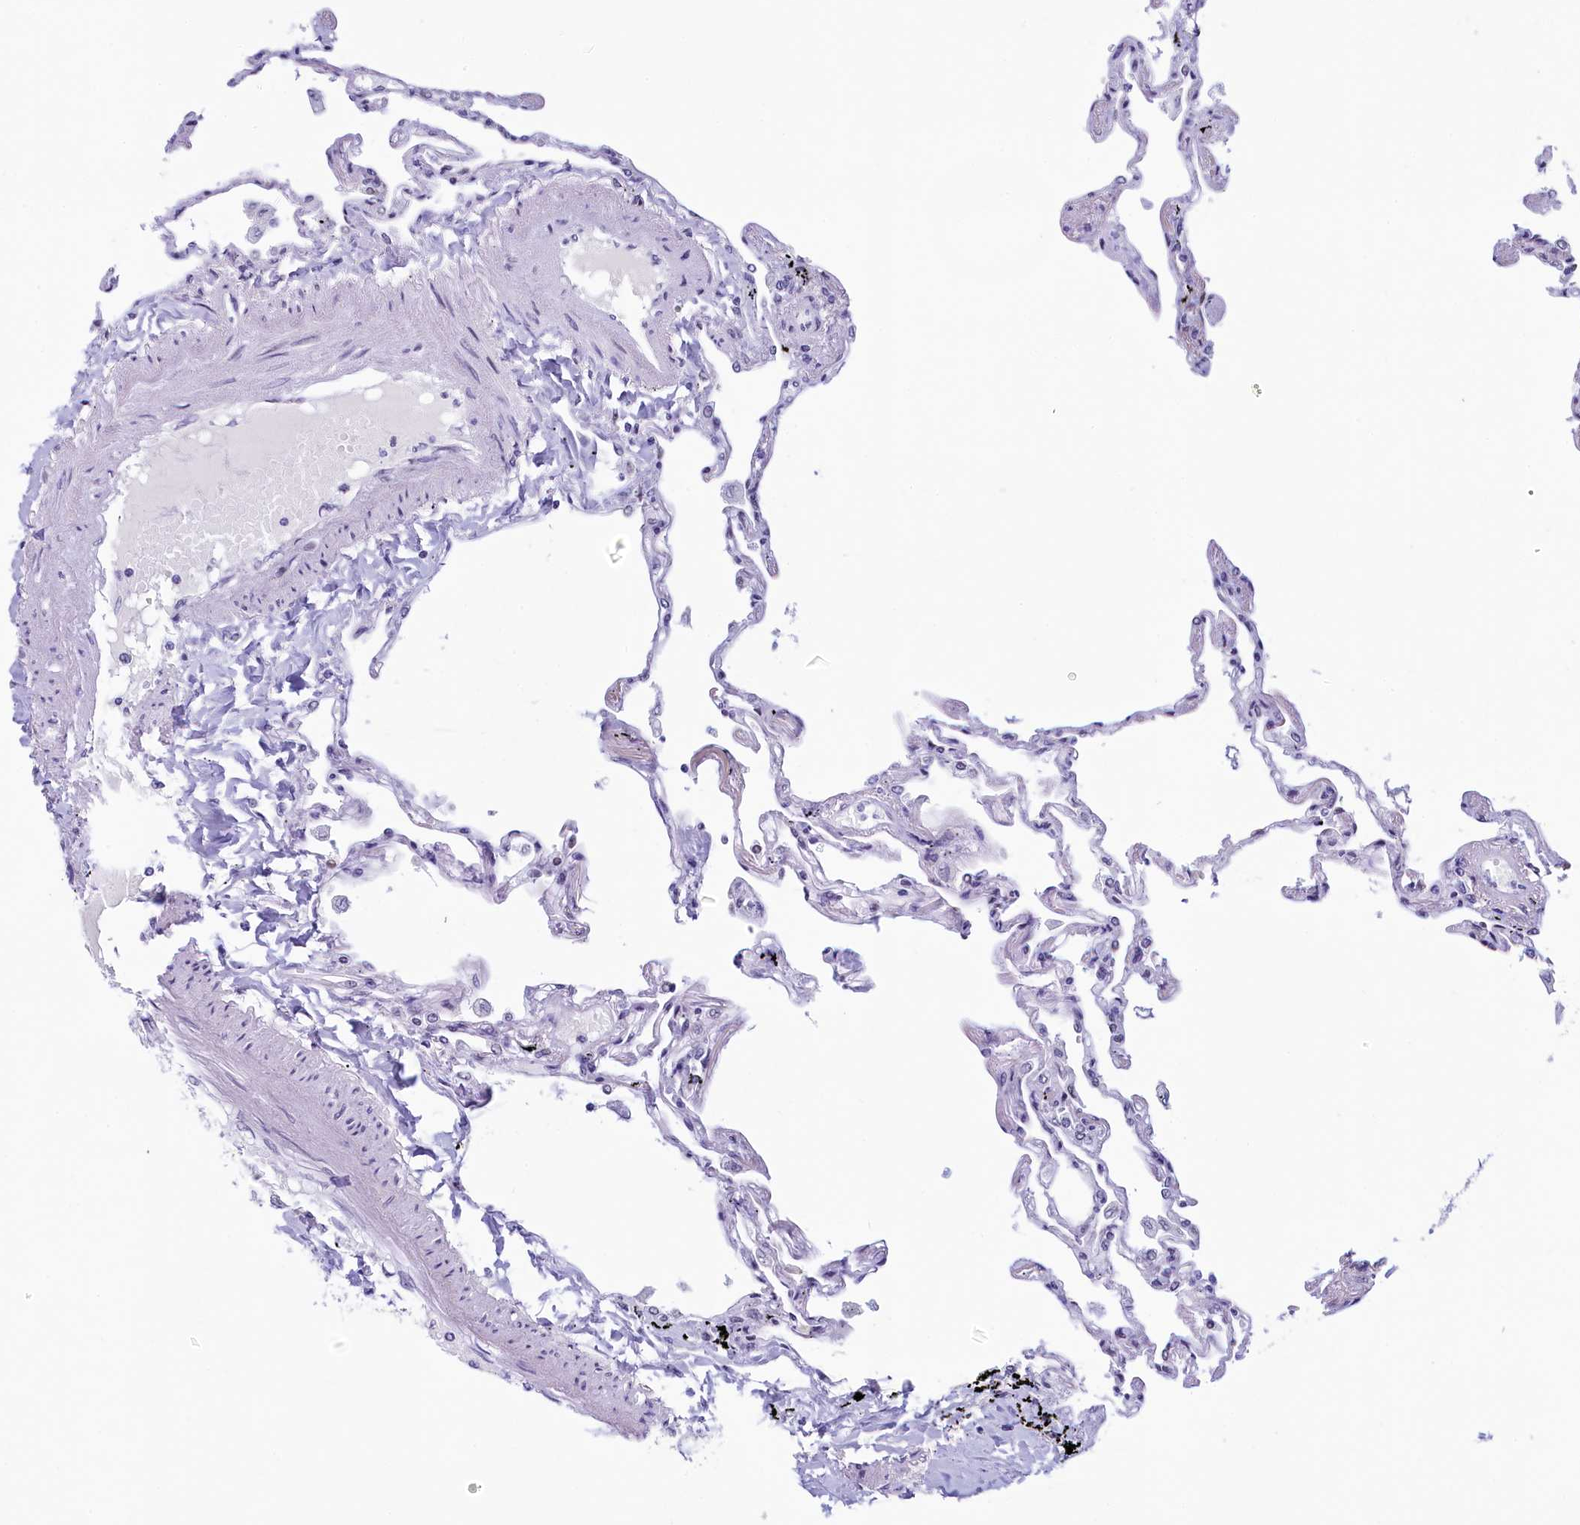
{"staining": {"intensity": "weak", "quantity": "<25%", "location": "nuclear"}, "tissue": "lung", "cell_type": "Alveolar cells", "image_type": "normal", "snomed": [{"axis": "morphology", "description": "Normal tissue, NOS"}, {"axis": "topography", "description": "Lung"}], "caption": "IHC histopathology image of benign human lung stained for a protein (brown), which exhibits no expression in alveolar cells.", "gene": "SUGP2", "patient": {"sex": "female", "age": 67}}